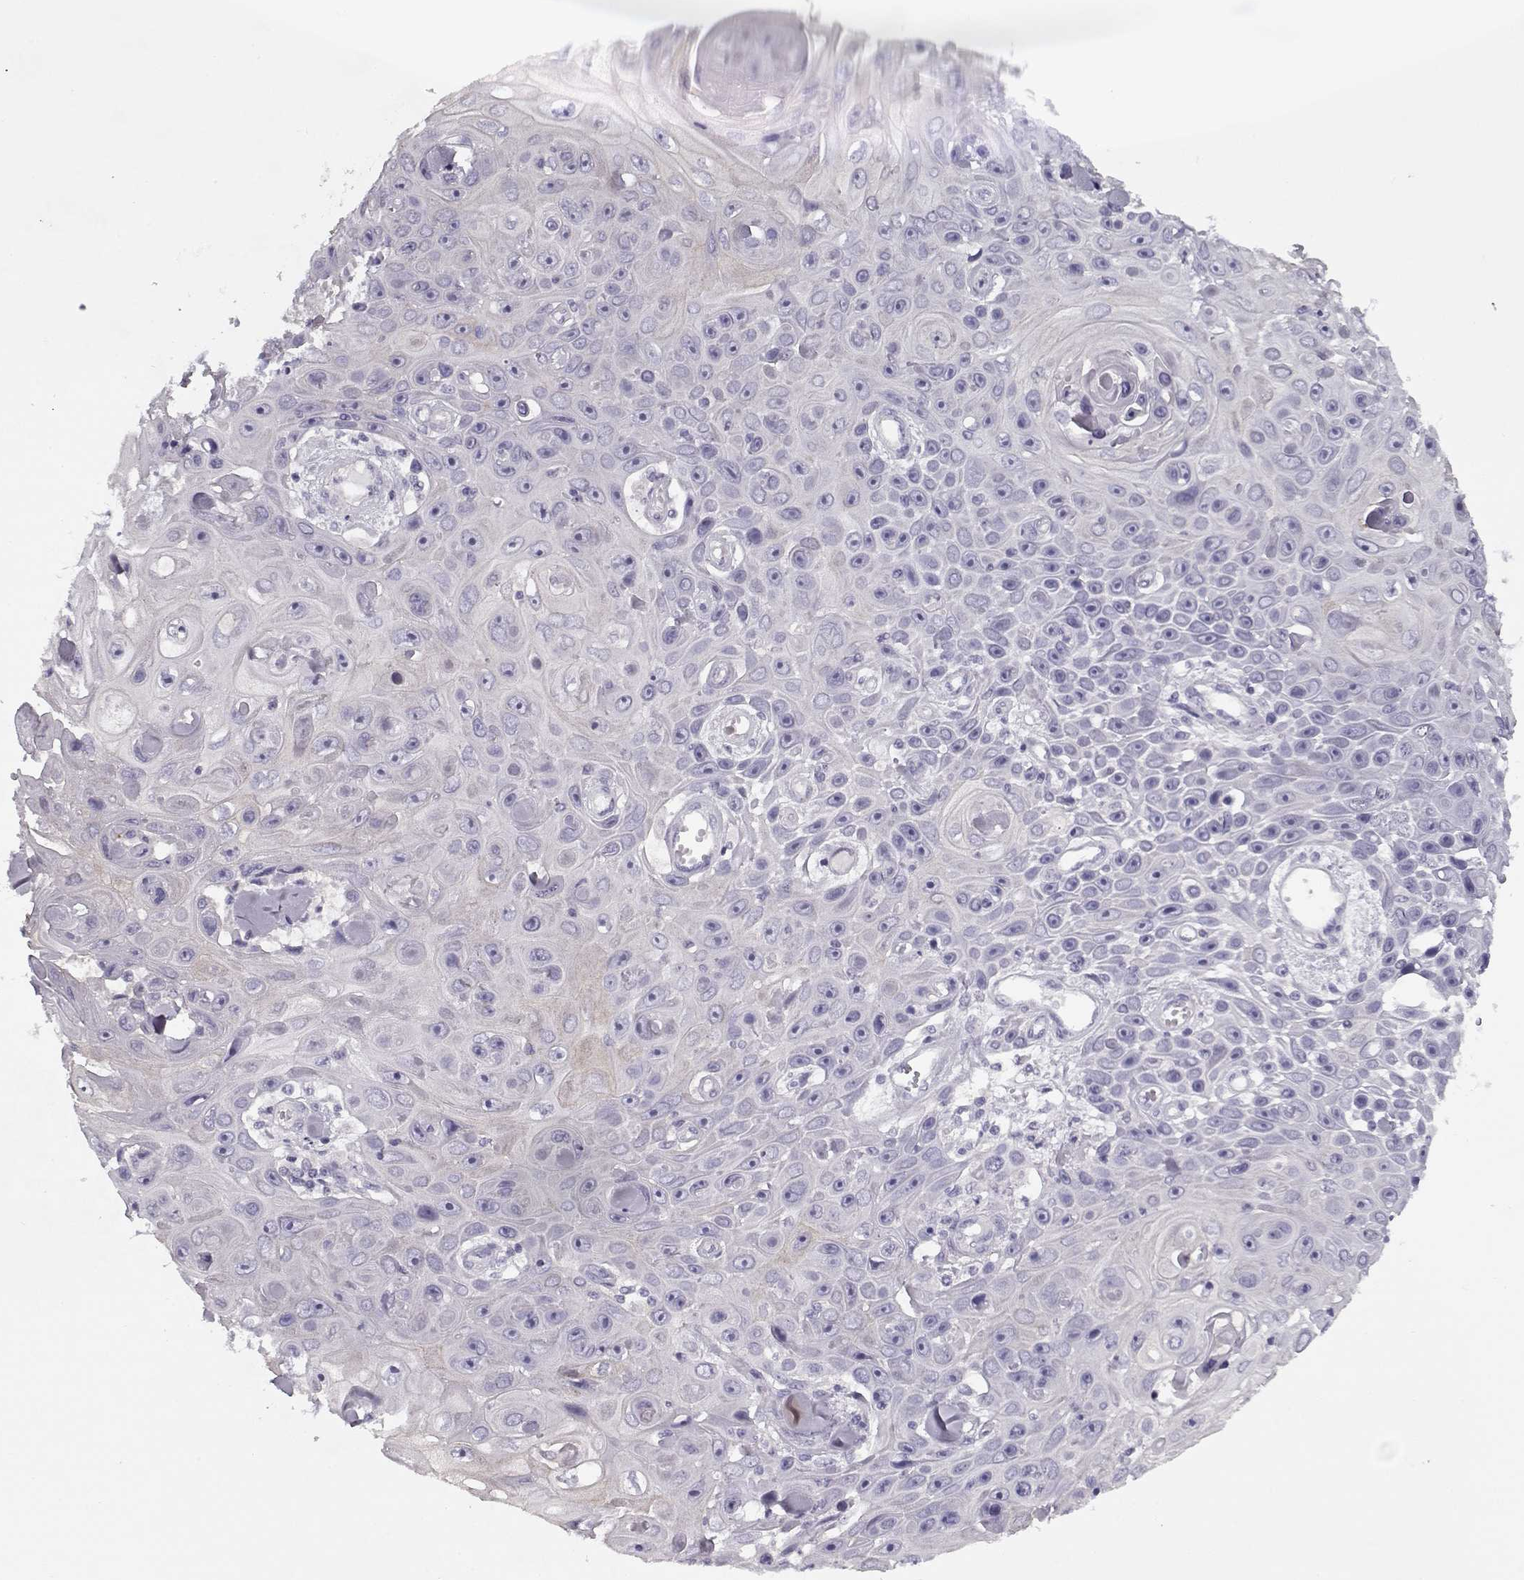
{"staining": {"intensity": "negative", "quantity": "none", "location": "none"}, "tissue": "skin cancer", "cell_type": "Tumor cells", "image_type": "cancer", "snomed": [{"axis": "morphology", "description": "Squamous cell carcinoma, NOS"}, {"axis": "topography", "description": "Skin"}], "caption": "Immunohistochemistry image of neoplastic tissue: skin squamous cell carcinoma stained with DAB (3,3'-diaminobenzidine) shows no significant protein staining in tumor cells.", "gene": "CCDC136", "patient": {"sex": "male", "age": 82}}